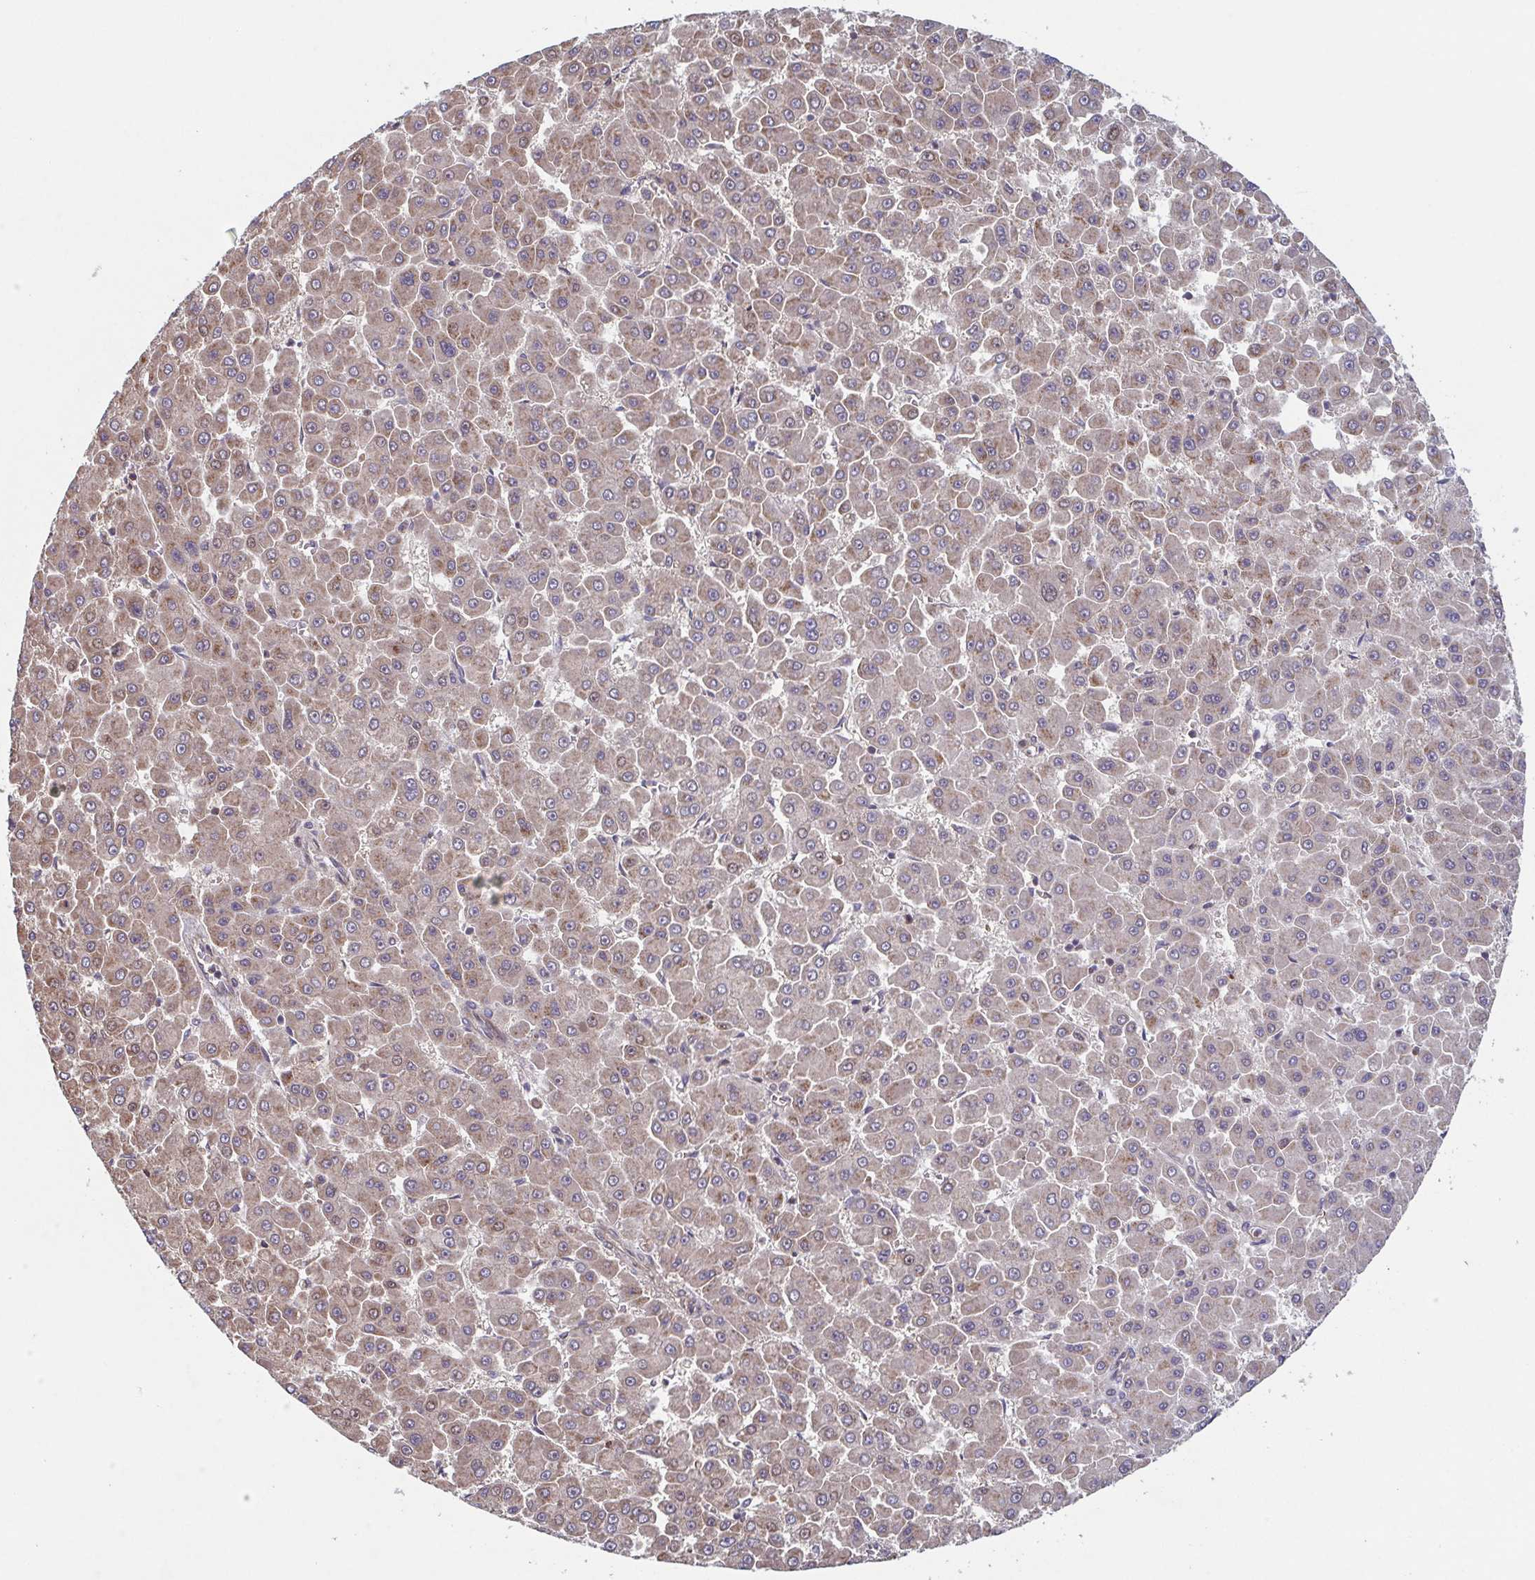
{"staining": {"intensity": "weak", "quantity": "25%-75%", "location": "cytoplasmic/membranous"}, "tissue": "liver cancer", "cell_type": "Tumor cells", "image_type": "cancer", "snomed": [{"axis": "morphology", "description": "Carcinoma, Hepatocellular, NOS"}, {"axis": "topography", "description": "Liver"}], "caption": "Brown immunohistochemical staining in hepatocellular carcinoma (liver) reveals weak cytoplasmic/membranous positivity in approximately 25%-75% of tumor cells.", "gene": "COPB1", "patient": {"sex": "male", "age": 78}}